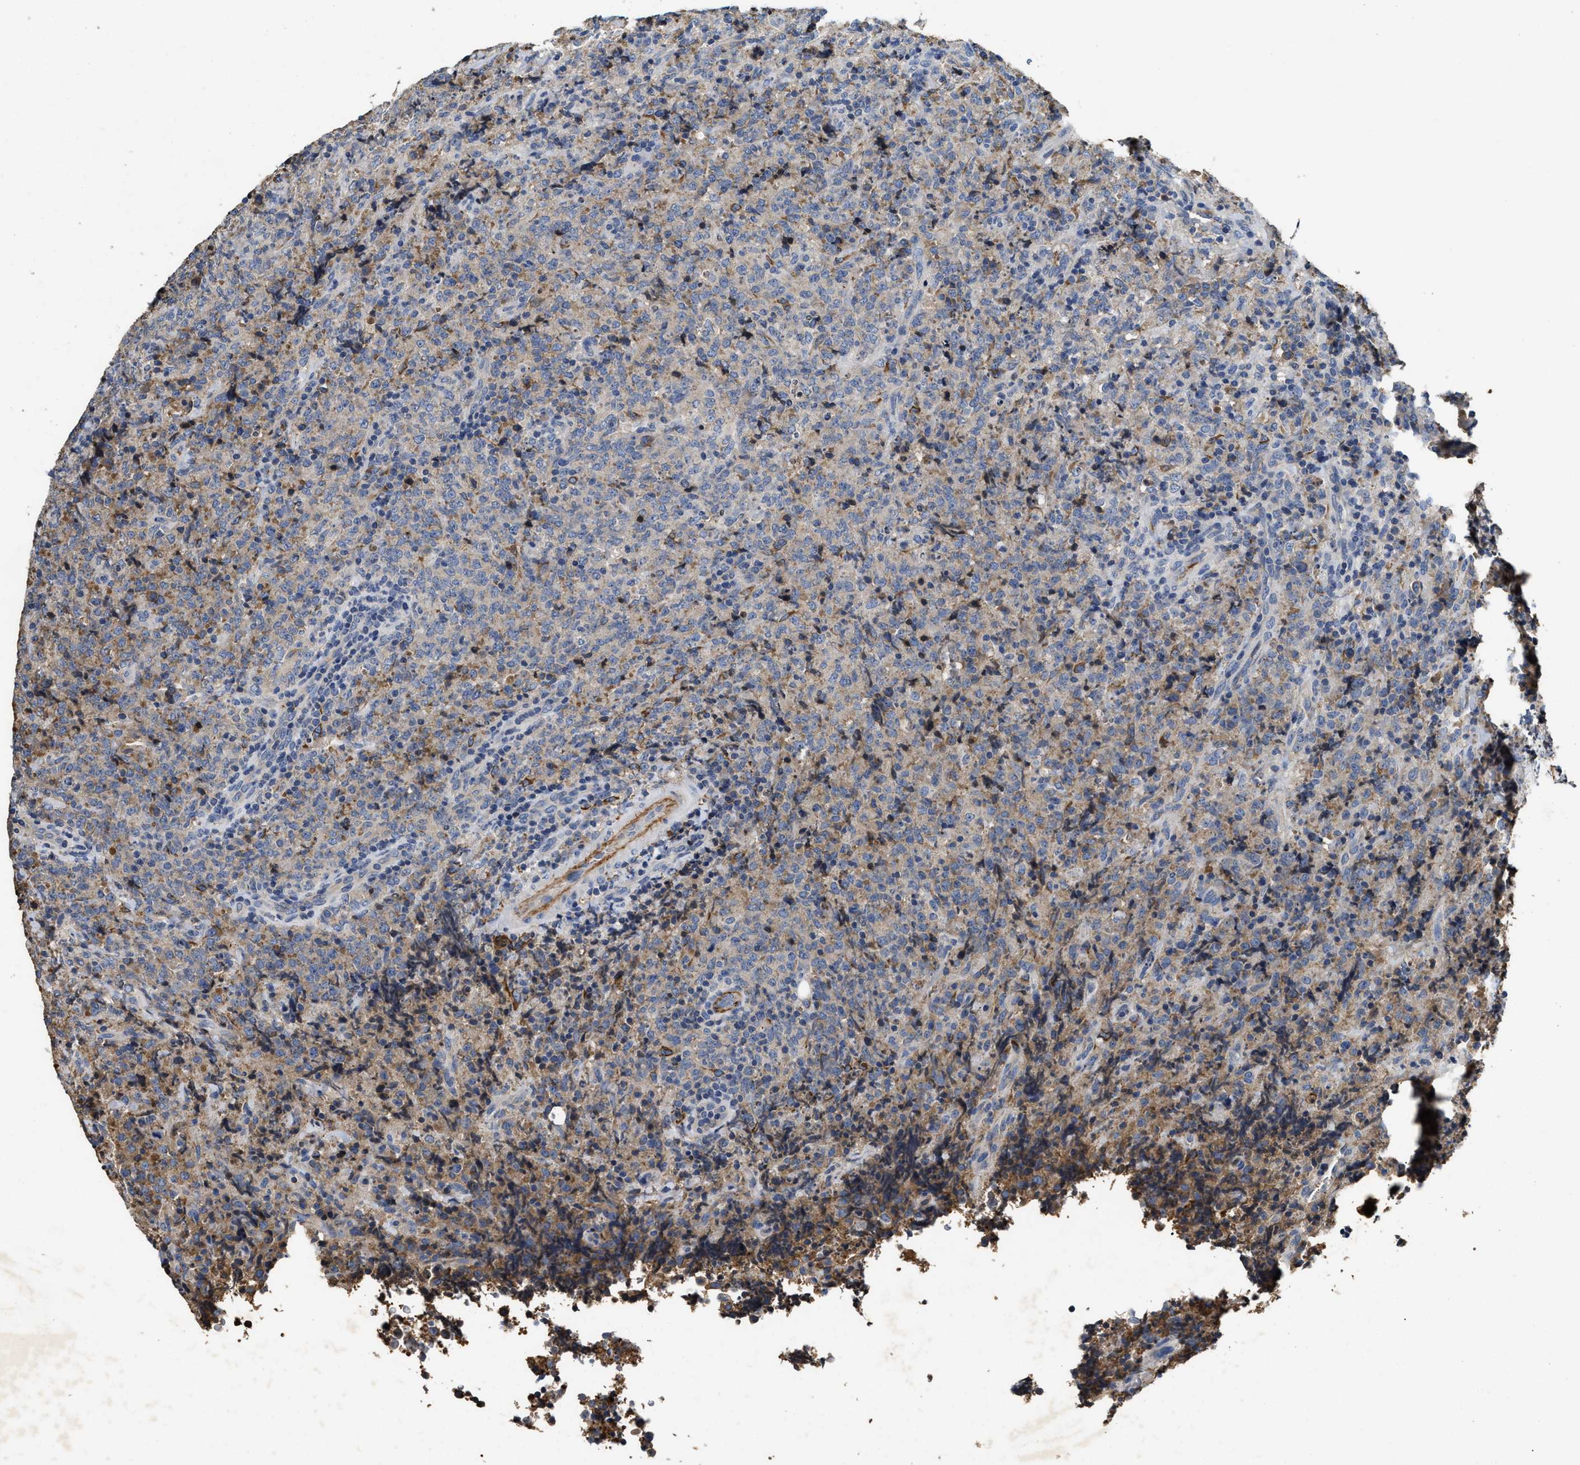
{"staining": {"intensity": "weak", "quantity": "25%-75%", "location": "cytoplasmic/membranous"}, "tissue": "lymphoma", "cell_type": "Tumor cells", "image_type": "cancer", "snomed": [{"axis": "morphology", "description": "Malignant lymphoma, non-Hodgkin's type, High grade"}, {"axis": "topography", "description": "Tonsil"}], "caption": "IHC of lymphoma reveals low levels of weak cytoplasmic/membranous expression in about 25%-75% of tumor cells.", "gene": "C3", "patient": {"sex": "female", "age": 36}}